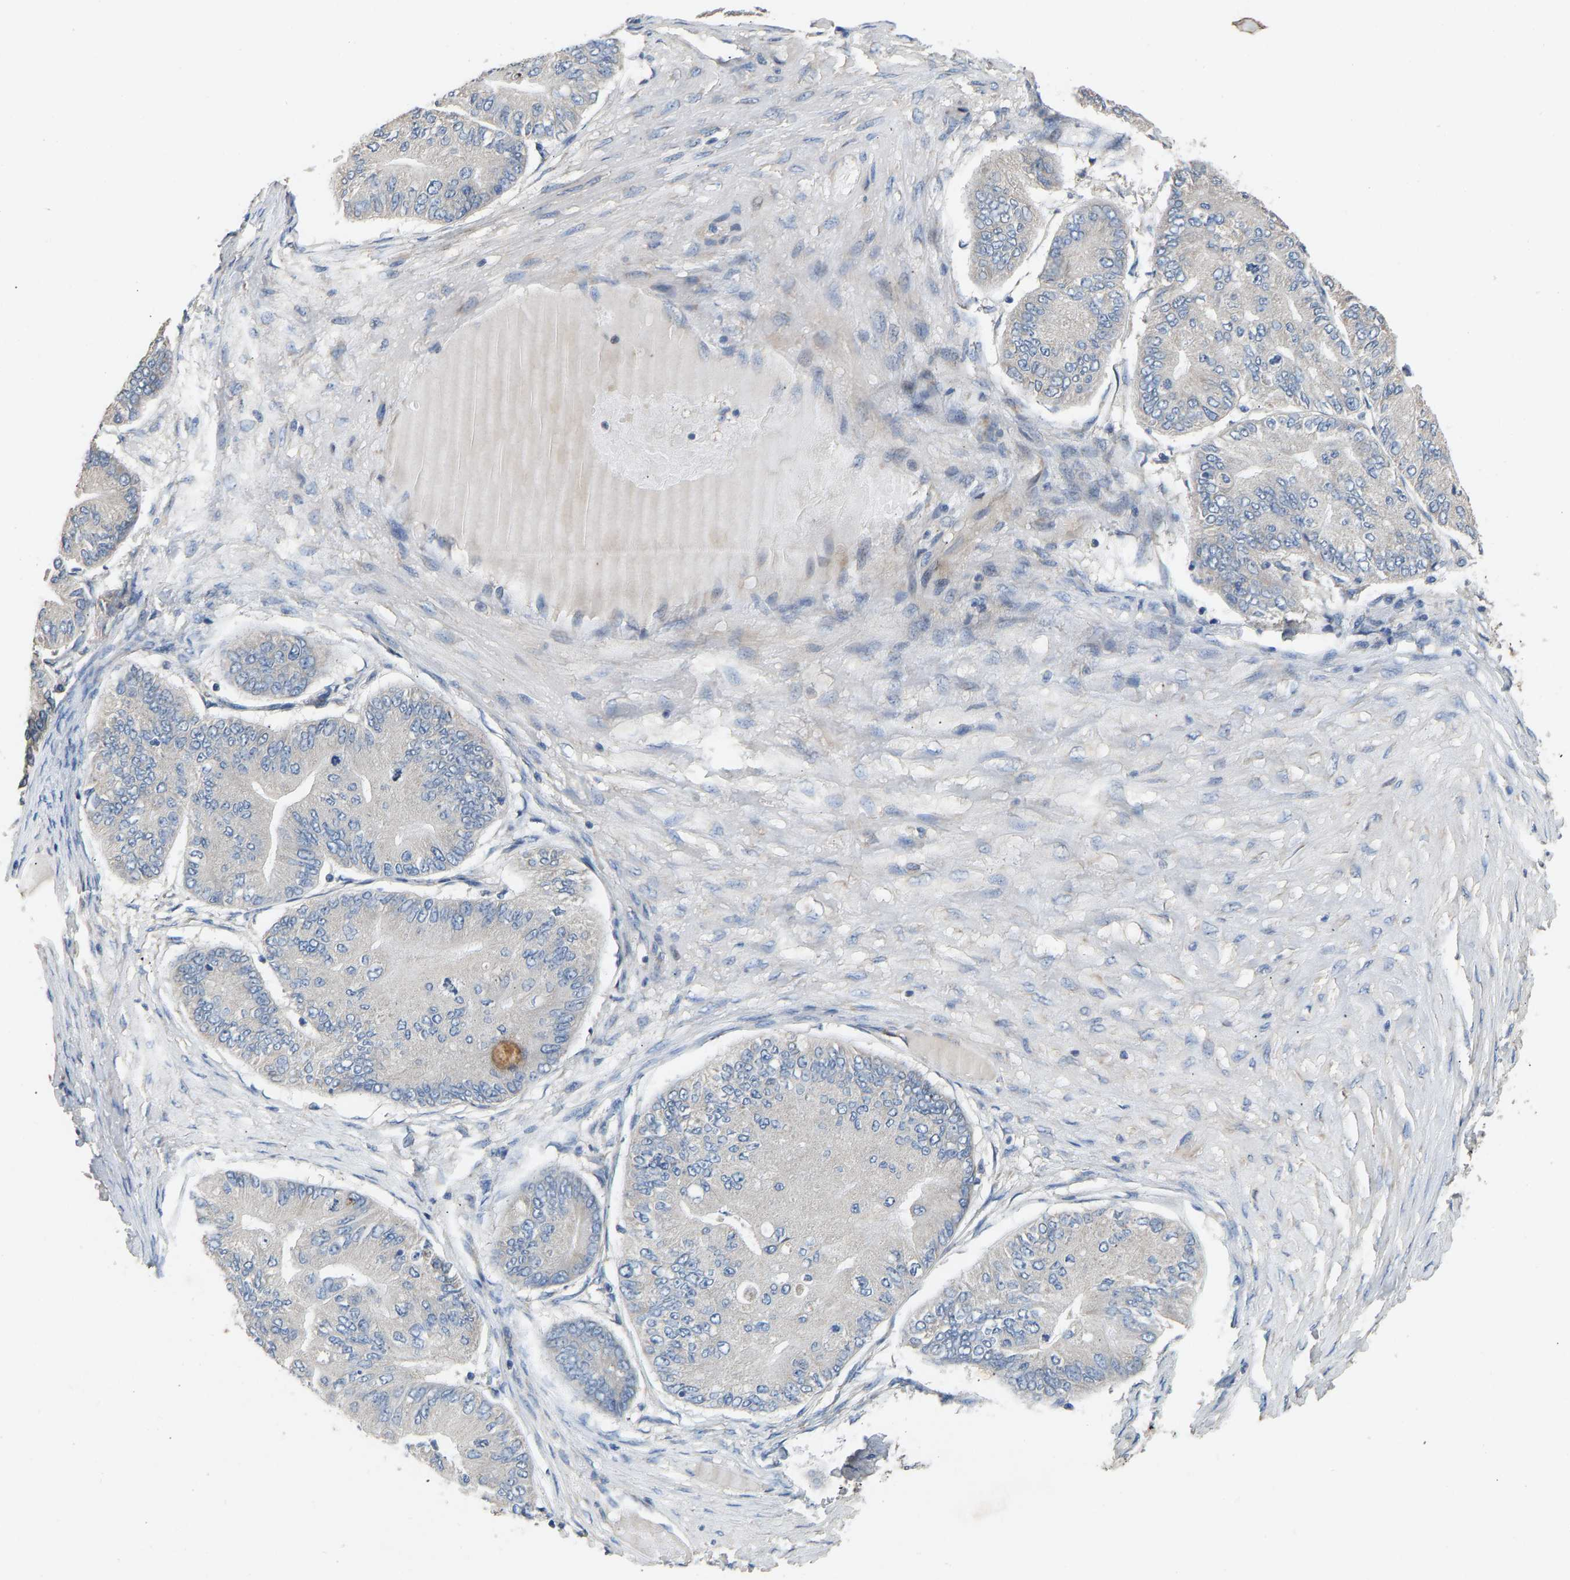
{"staining": {"intensity": "negative", "quantity": "none", "location": "none"}, "tissue": "ovarian cancer", "cell_type": "Tumor cells", "image_type": "cancer", "snomed": [{"axis": "morphology", "description": "Cystadenocarcinoma, mucinous, NOS"}, {"axis": "topography", "description": "Ovary"}], "caption": "Immunohistochemistry photomicrograph of neoplastic tissue: ovarian cancer stained with DAB (3,3'-diaminobenzidine) shows no significant protein expression in tumor cells. The staining is performed using DAB (3,3'-diaminobenzidine) brown chromogen with nuclei counter-stained in using hematoxylin.", "gene": "TMEM150A", "patient": {"sex": "female", "age": 61}}